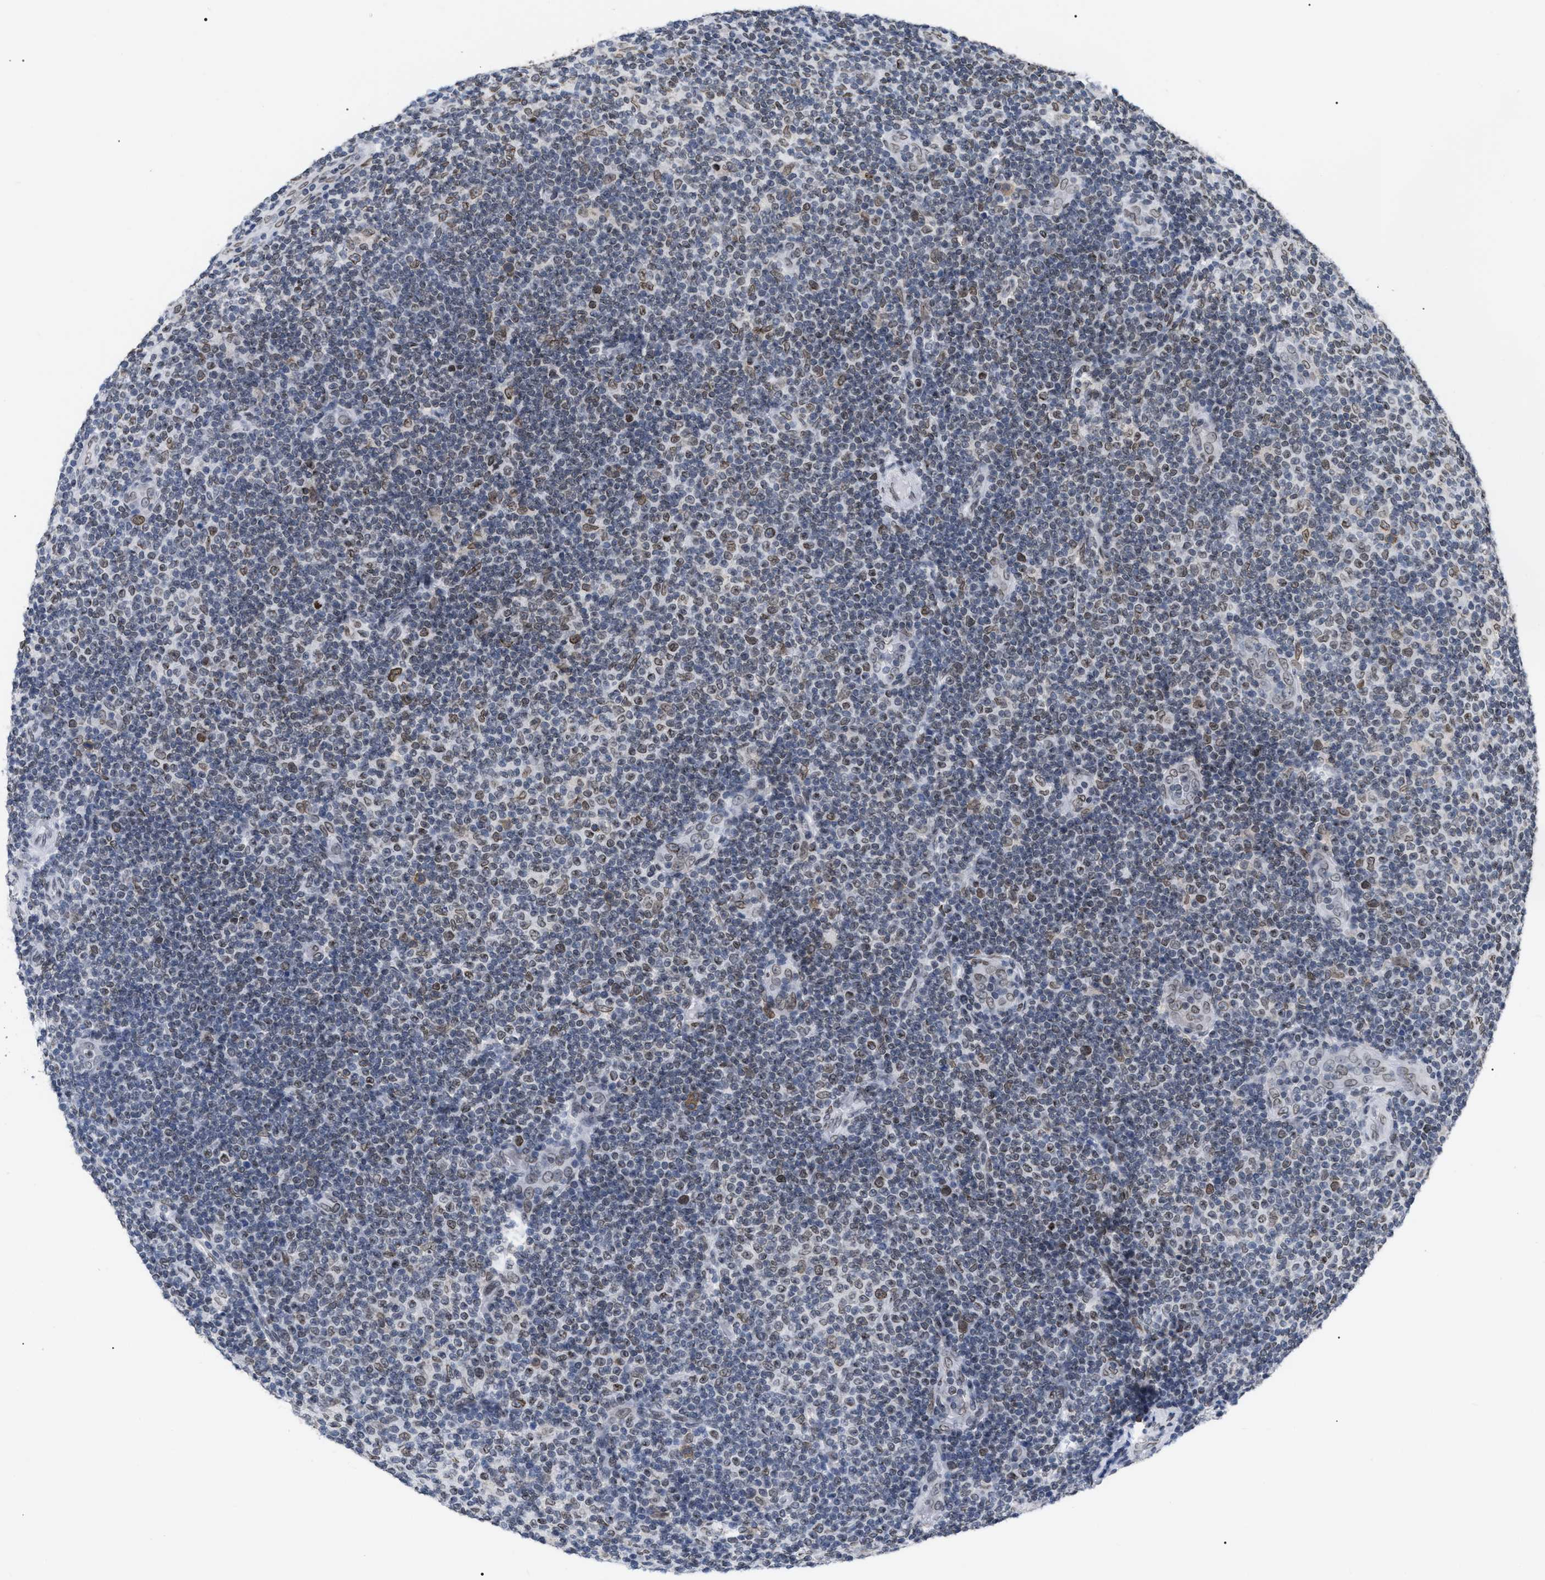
{"staining": {"intensity": "weak", "quantity": "<25%", "location": "cytoplasmic/membranous,nuclear"}, "tissue": "lymphoma", "cell_type": "Tumor cells", "image_type": "cancer", "snomed": [{"axis": "morphology", "description": "Malignant lymphoma, non-Hodgkin's type, Low grade"}, {"axis": "topography", "description": "Lymph node"}], "caption": "This is an immunohistochemistry (IHC) histopathology image of lymphoma. There is no staining in tumor cells.", "gene": "TPR", "patient": {"sex": "male", "age": 83}}